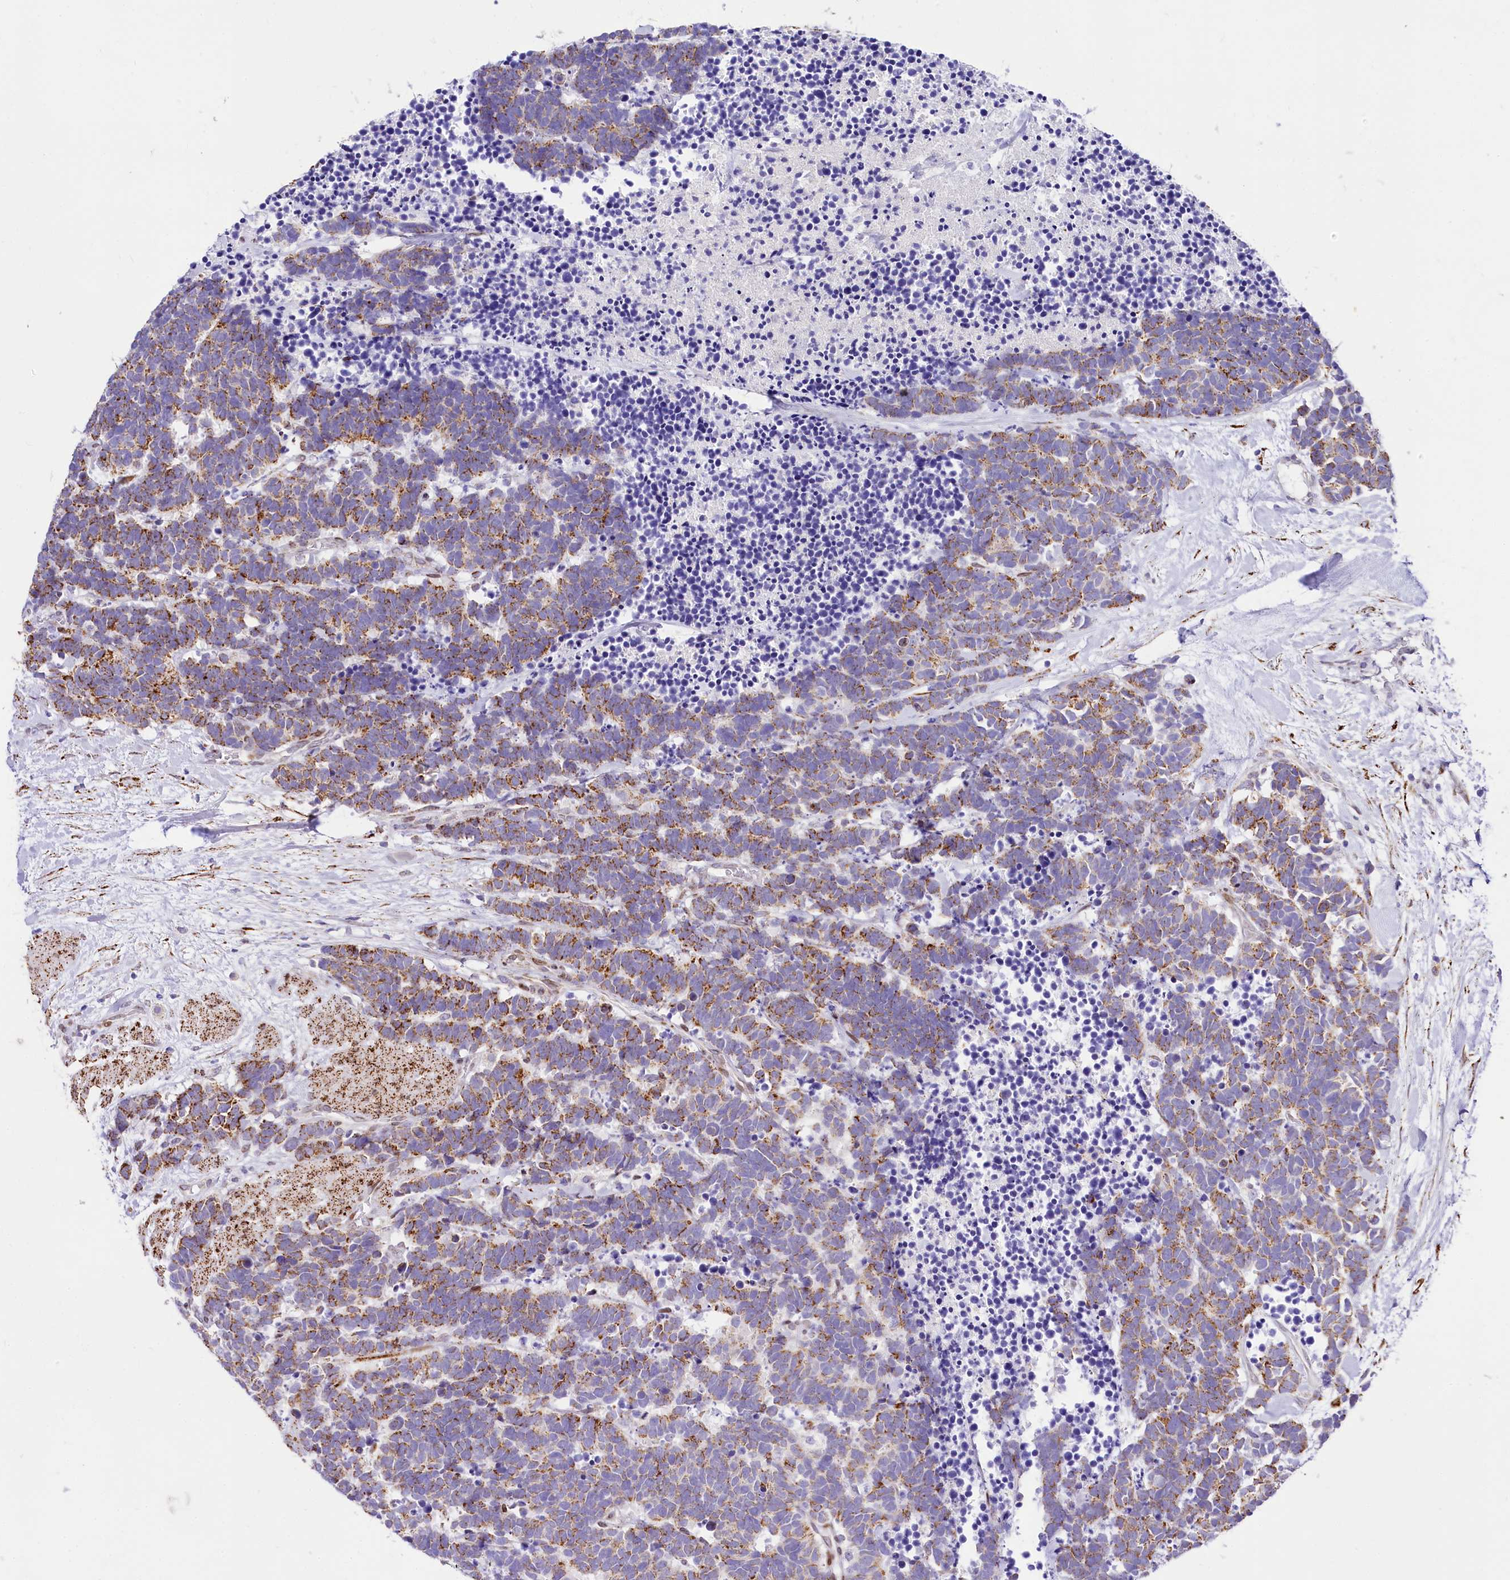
{"staining": {"intensity": "moderate", "quantity": ">75%", "location": "cytoplasmic/membranous"}, "tissue": "carcinoid", "cell_type": "Tumor cells", "image_type": "cancer", "snomed": [{"axis": "morphology", "description": "Carcinoma, NOS"}, {"axis": "morphology", "description": "Carcinoid, malignant, NOS"}, {"axis": "topography", "description": "Urinary bladder"}], "caption": "Immunohistochemical staining of carcinoid displays moderate cytoplasmic/membranous protein expression in approximately >75% of tumor cells. The staining is performed using DAB (3,3'-diaminobenzidine) brown chromogen to label protein expression. The nuclei are counter-stained blue using hematoxylin.", "gene": "PPIP5K2", "patient": {"sex": "male", "age": 57}}